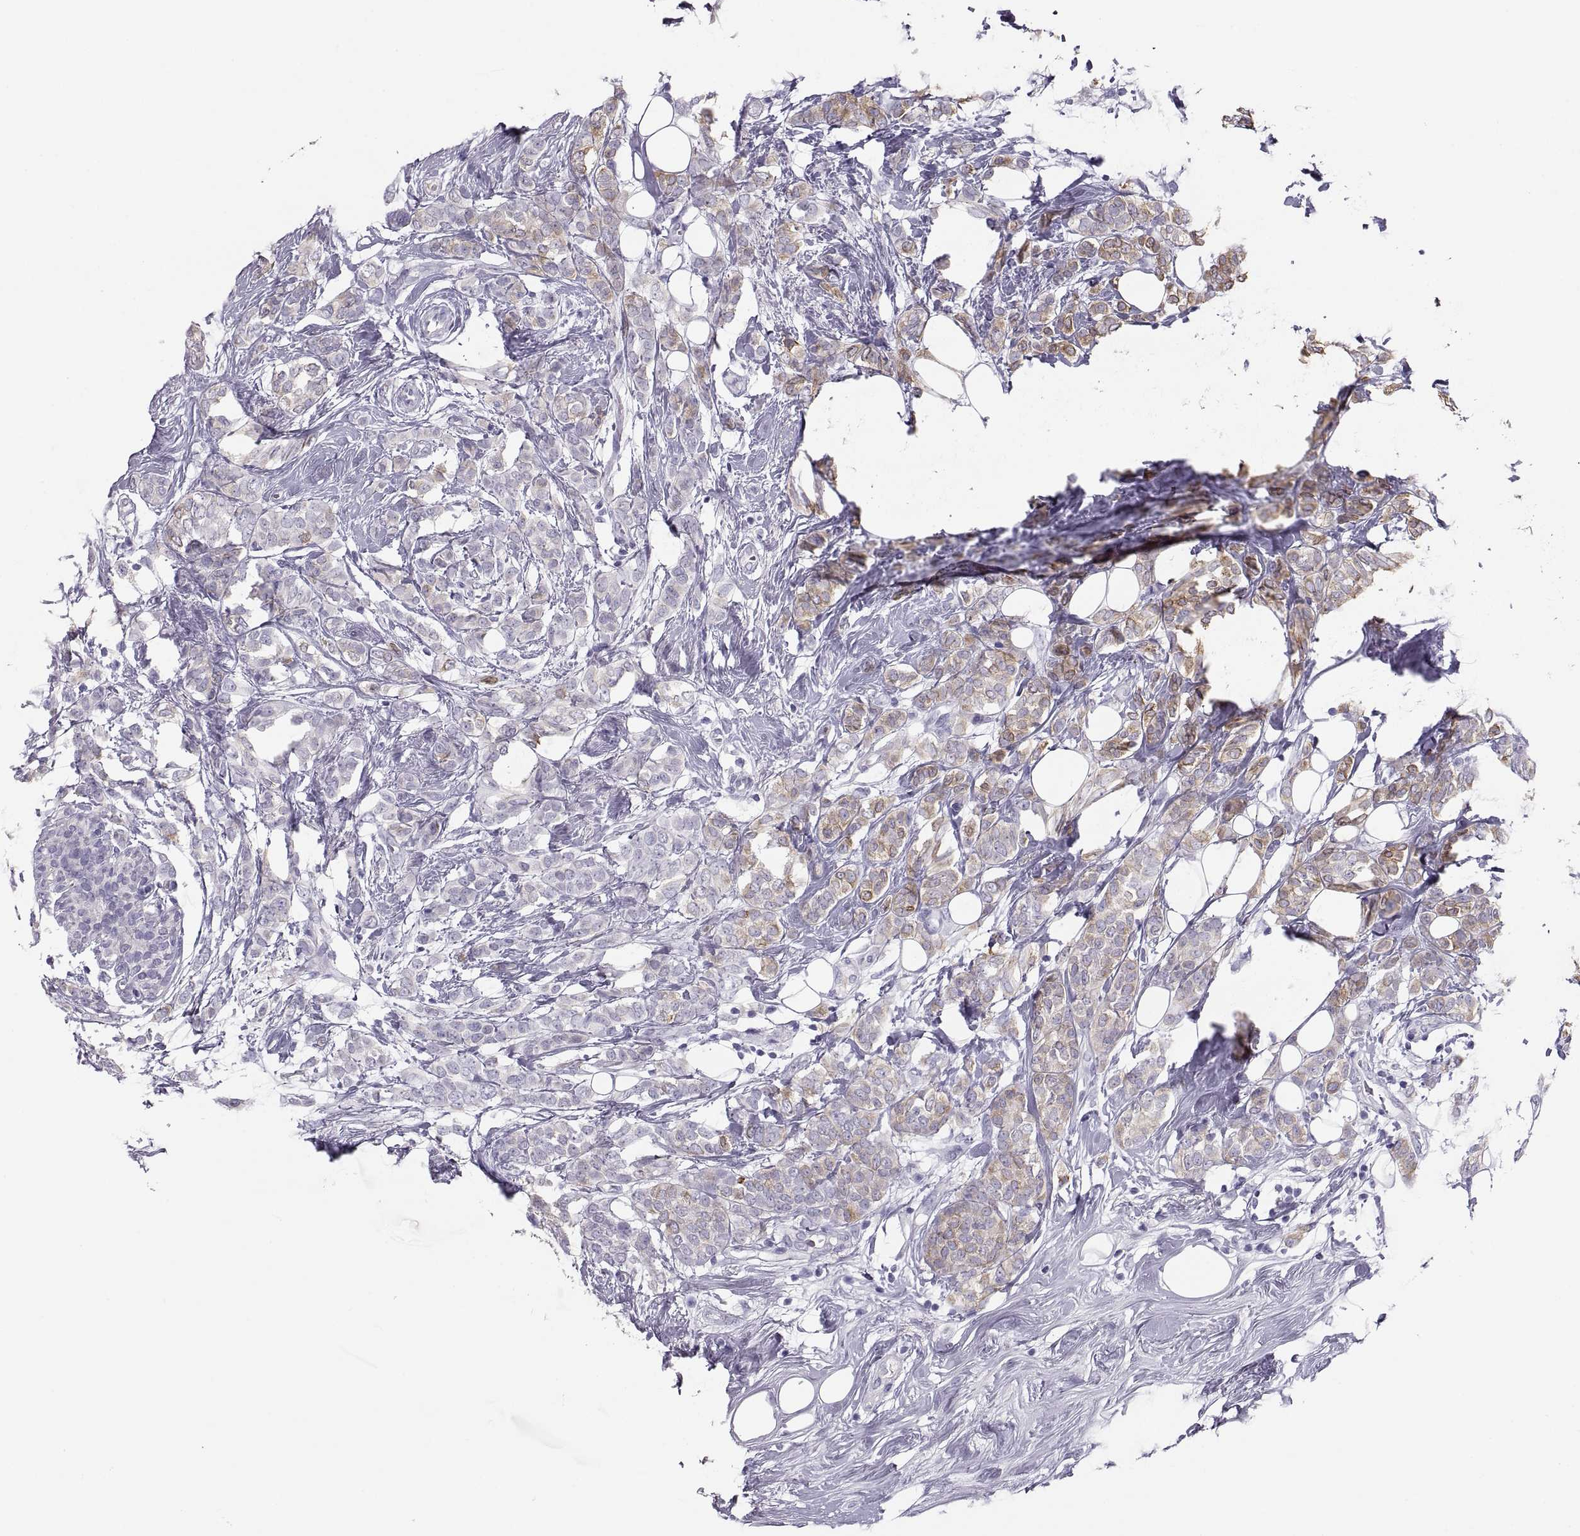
{"staining": {"intensity": "moderate", "quantity": "25%-75%", "location": "cytoplasmic/membranous"}, "tissue": "breast cancer", "cell_type": "Tumor cells", "image_type": "cancer", "snomed": [{"axis": "morphology", "description": "Lobular carcinoma"}, {"axis": "topography", "description": "Breast"}], "caption": "This is an image of immunohistochemistry (IHC) staining of breast cancer, which shows moderate expression in the cytoplasmic/membranous of tumor cells.", "gene": "MAGEB2", "patient": {"sex": "female", "age": 49}}